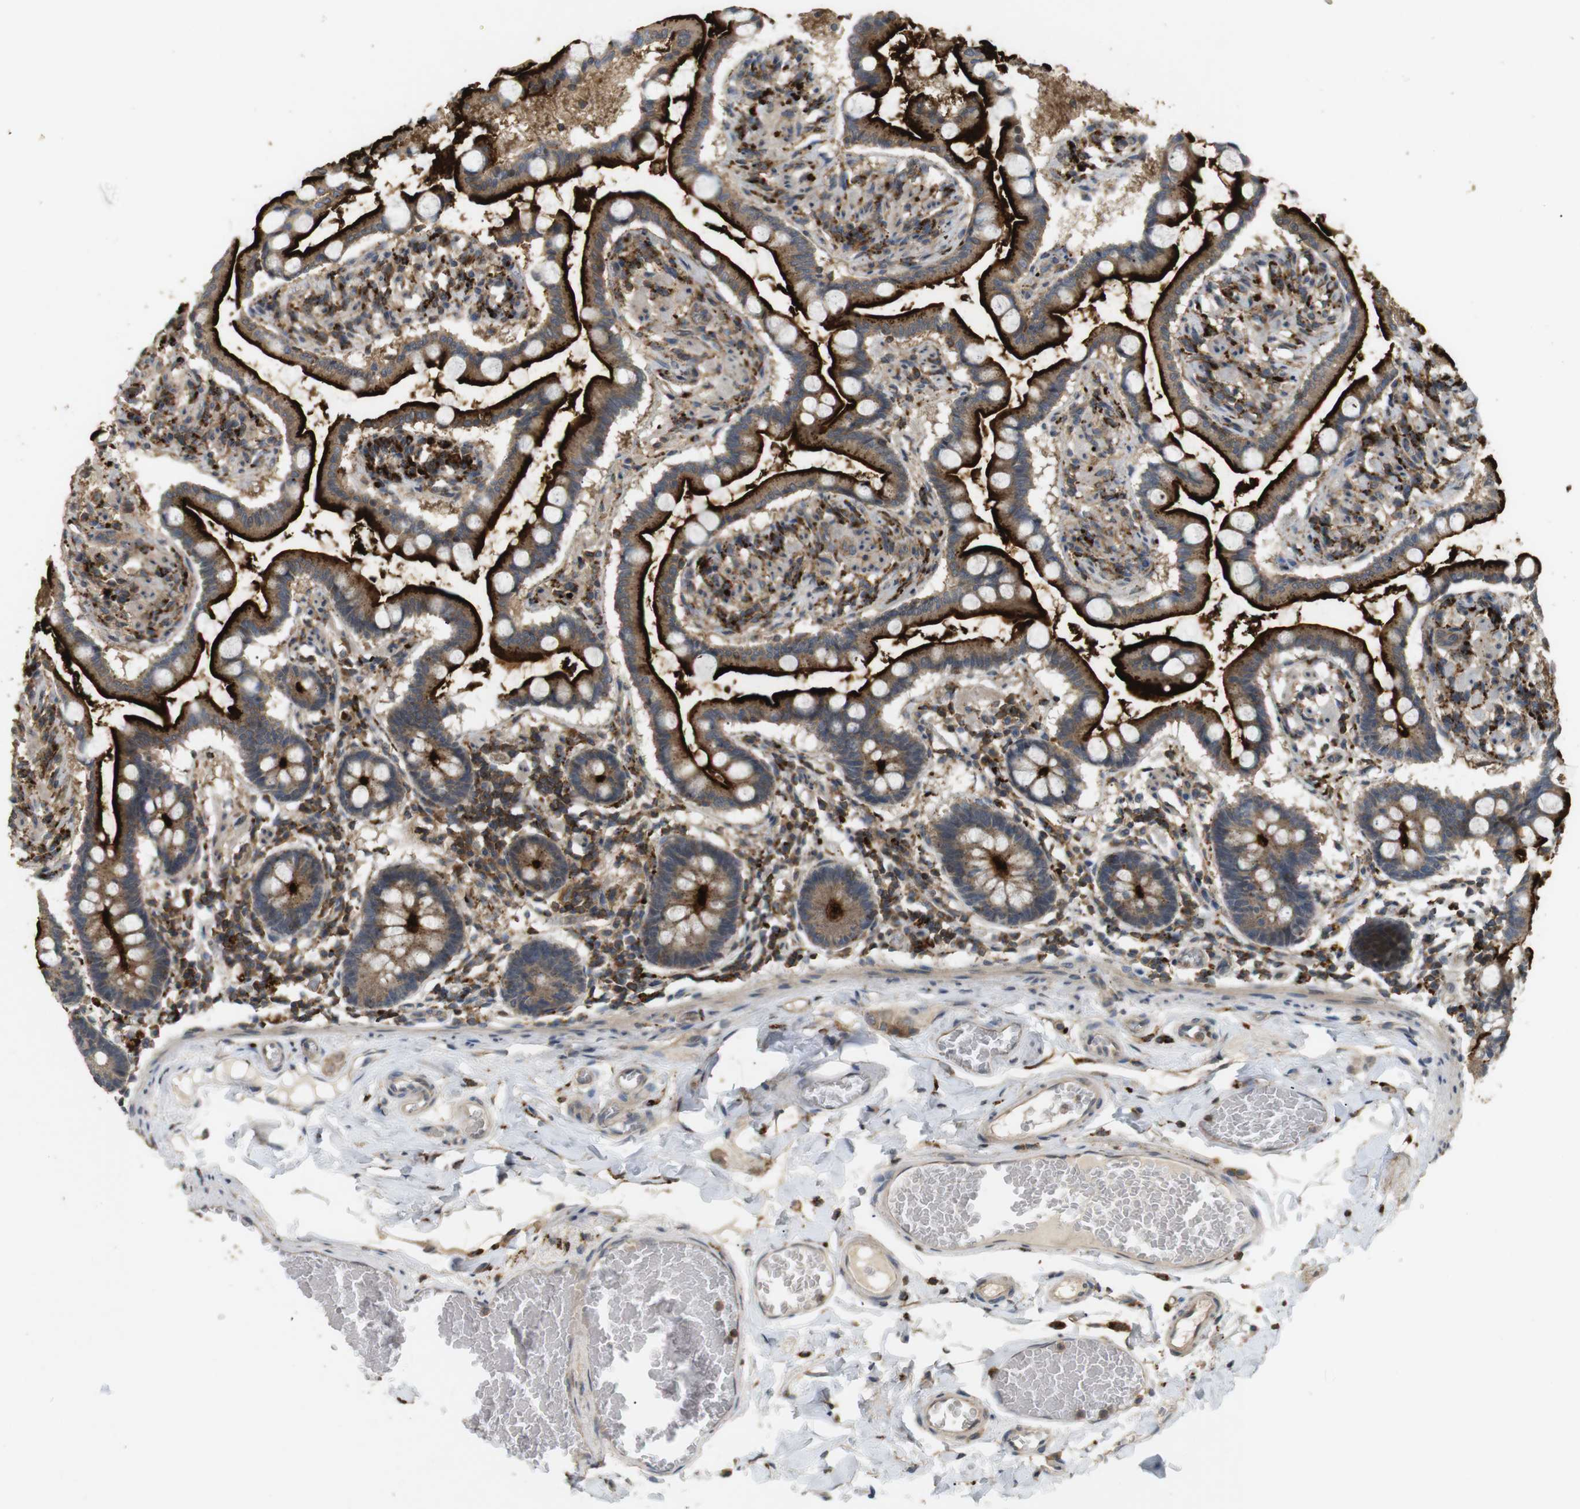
{"staining": {"intensity": "strong", "quantity": ">75%", "location": "cytoplasmic/membranous"}, "tissue": "small intestine", "cell_type": "Glandular cells", "image_type": "normal", "snomed": [{"axis": "morphology", "description": "Normal tissue, NOS"}, {"axis": "topography", "description": "Small intestine"}], "caption": "The micrograph shows staining of unremarkable small intestine, revealing strong cytoplasmic/membranous protein positivity (brown color) within glandular cells.", "gene": "KSR1", "patient": {"sex": "male", "age": 41}}